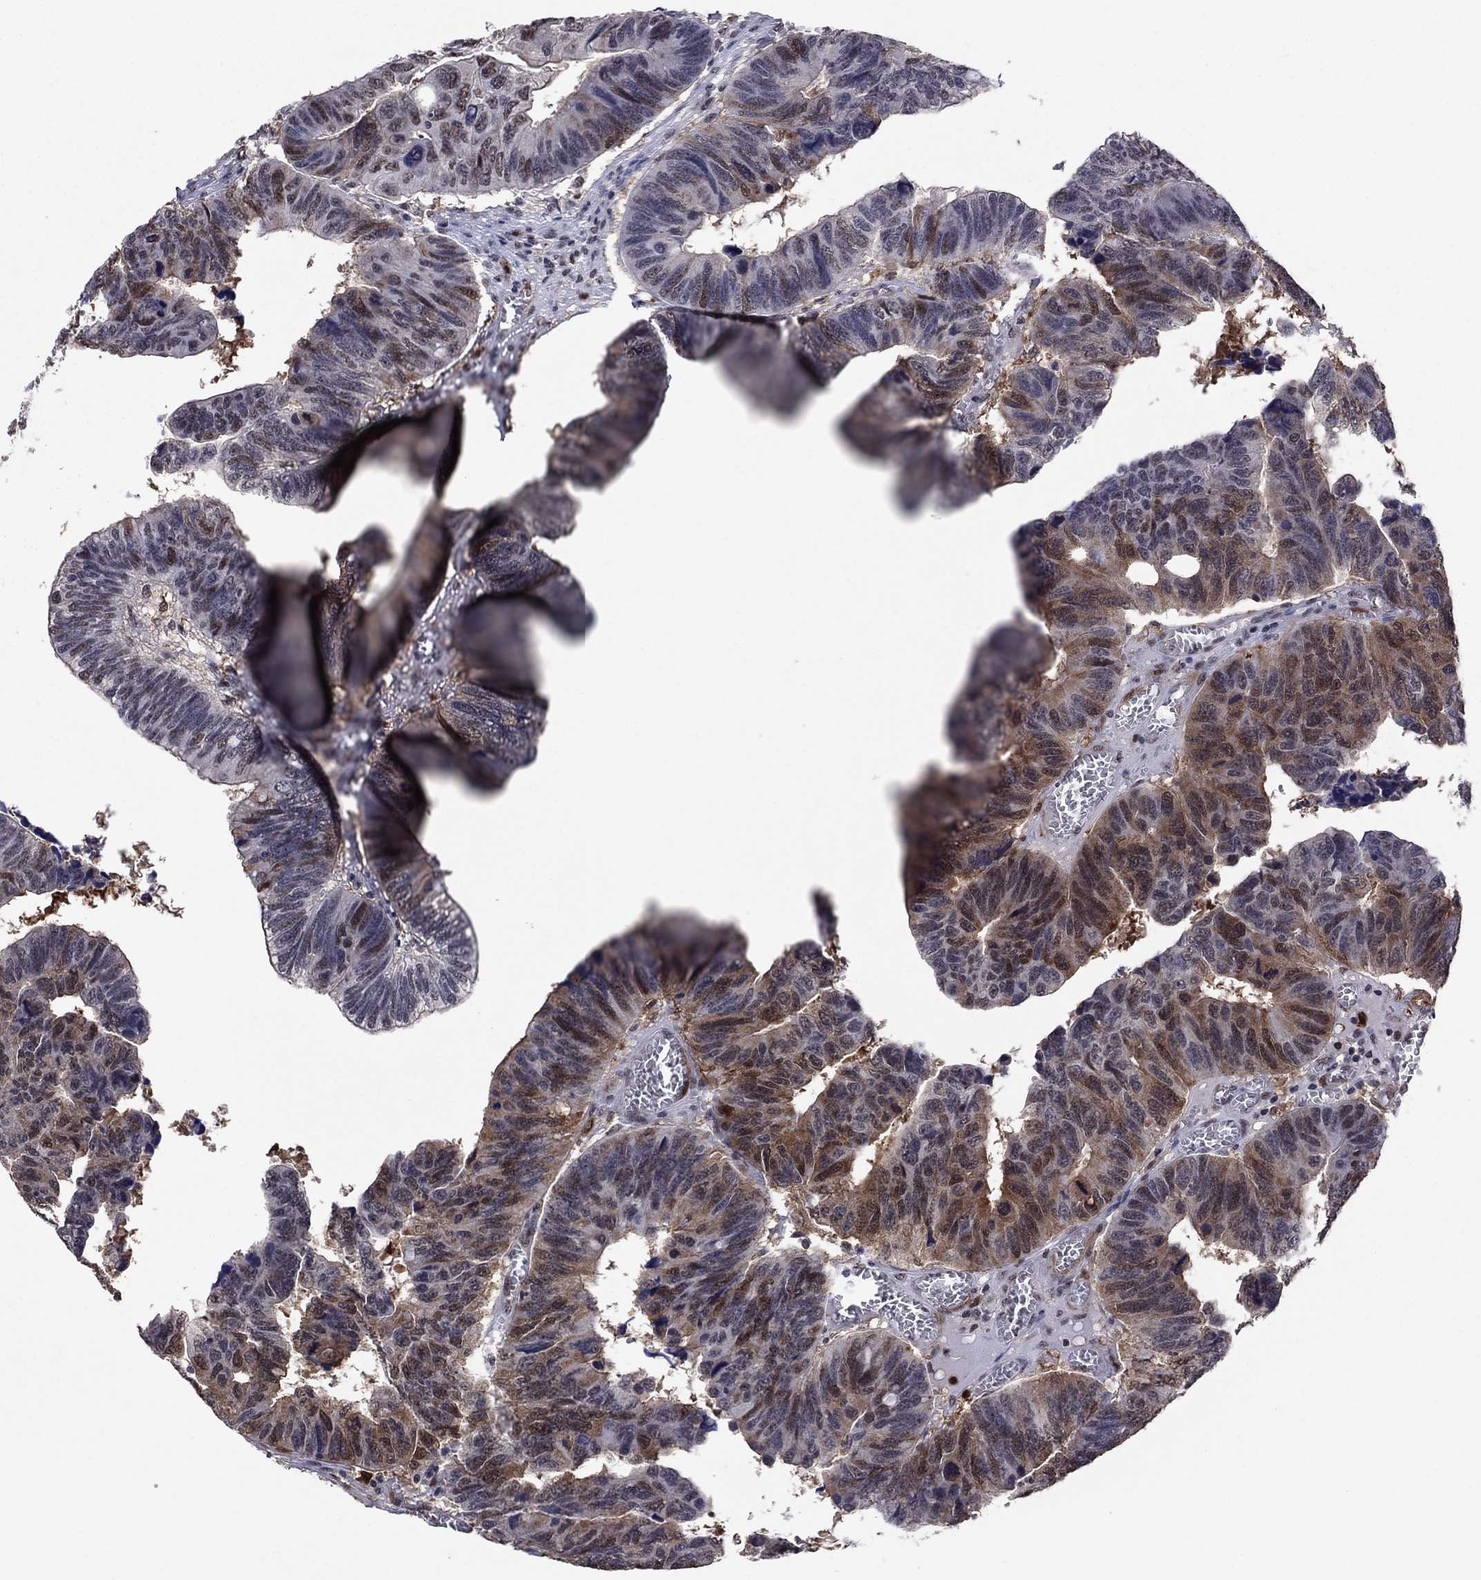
{"staining": {"intensity": "moderate", "quantity": "25%-75%", "location": "cytoplasmic/membranous"}, "tissue": "colorectal cancer", "cell_type": "Tumor cells", "image_type": "cancer", "snomed": [{"axis": "morphology", "description": "Adenocarcinoma, NOS"}, {"axis": "topography", "description": "Appendix"}, {"axis": "topography", "description": "Colon"}, {"axis": "topography", "description": "Cecum"}, {"axis": "topography", "description": "Colon asc"}], "caption": "The image shows a brown stain indicating the presence of a protein in the cytoplasmic/membranous of tumor cells in colorectal cancer (adenocarcinoma).", "gene": "TYMS", "patient": {"sex": "female", "age": 85}}